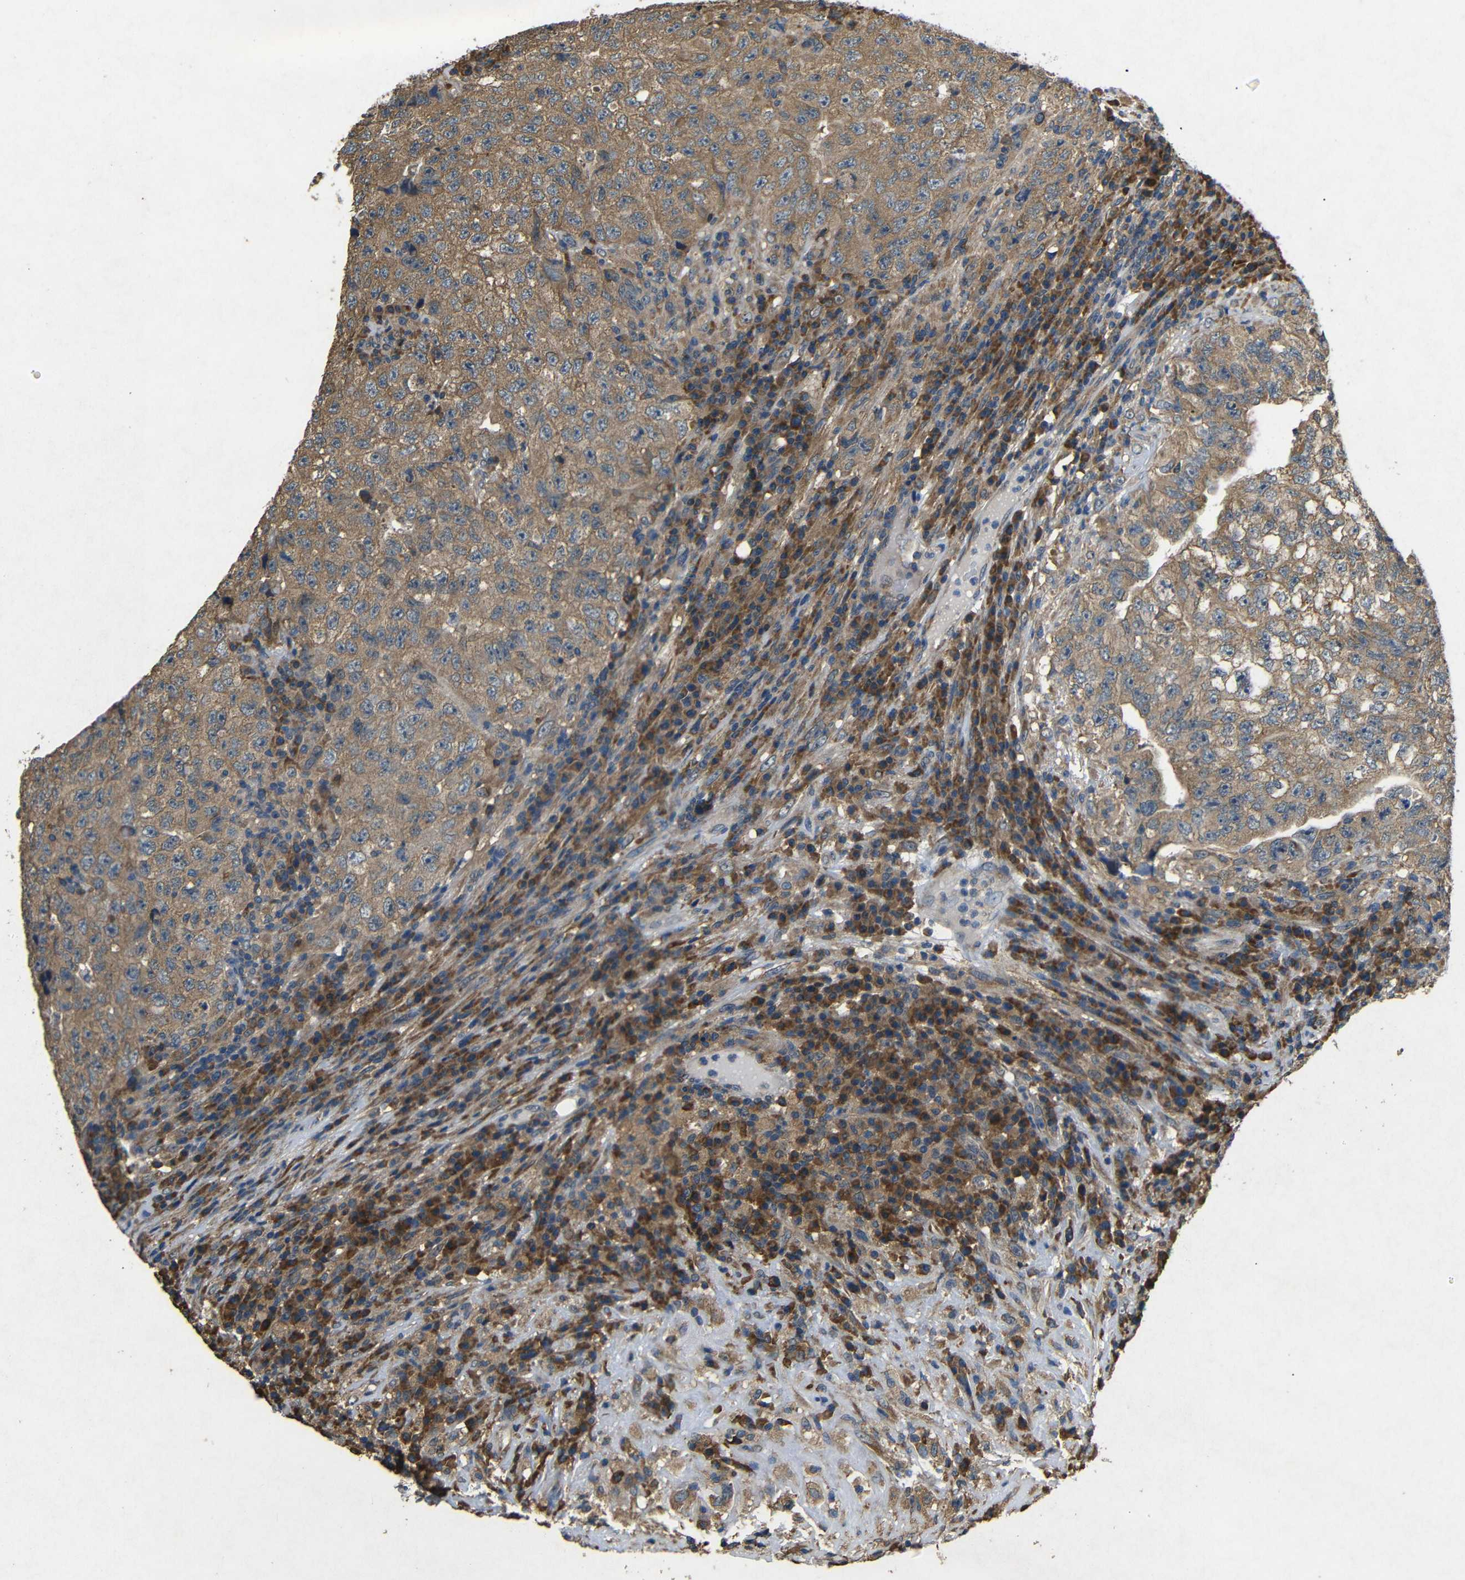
{"staining": {"intensity": "moderate", "quantity": ">75%", "location": "cytoplasmic/membranous"}, "tissue": "testis cancer", "cell_type": "Tumor cells", "image_type": "cancer", "snomed": [{"axis": "morphology", "description": "Necrosis, NOS"}, {"axis": "morphology", "description": "Carcinoma, Embryonal, NOS"}, {"axis": "topography", "description": "Testis"}], "caption": "Immunohistochemical staining of embryonal carcinoma (testis) shows medium levels of moderate cytoplasmic/membranous staining in about >75% of tumor cells.", "gene": "BNIP3", "patient": {"sex": "male", "age": 19}}